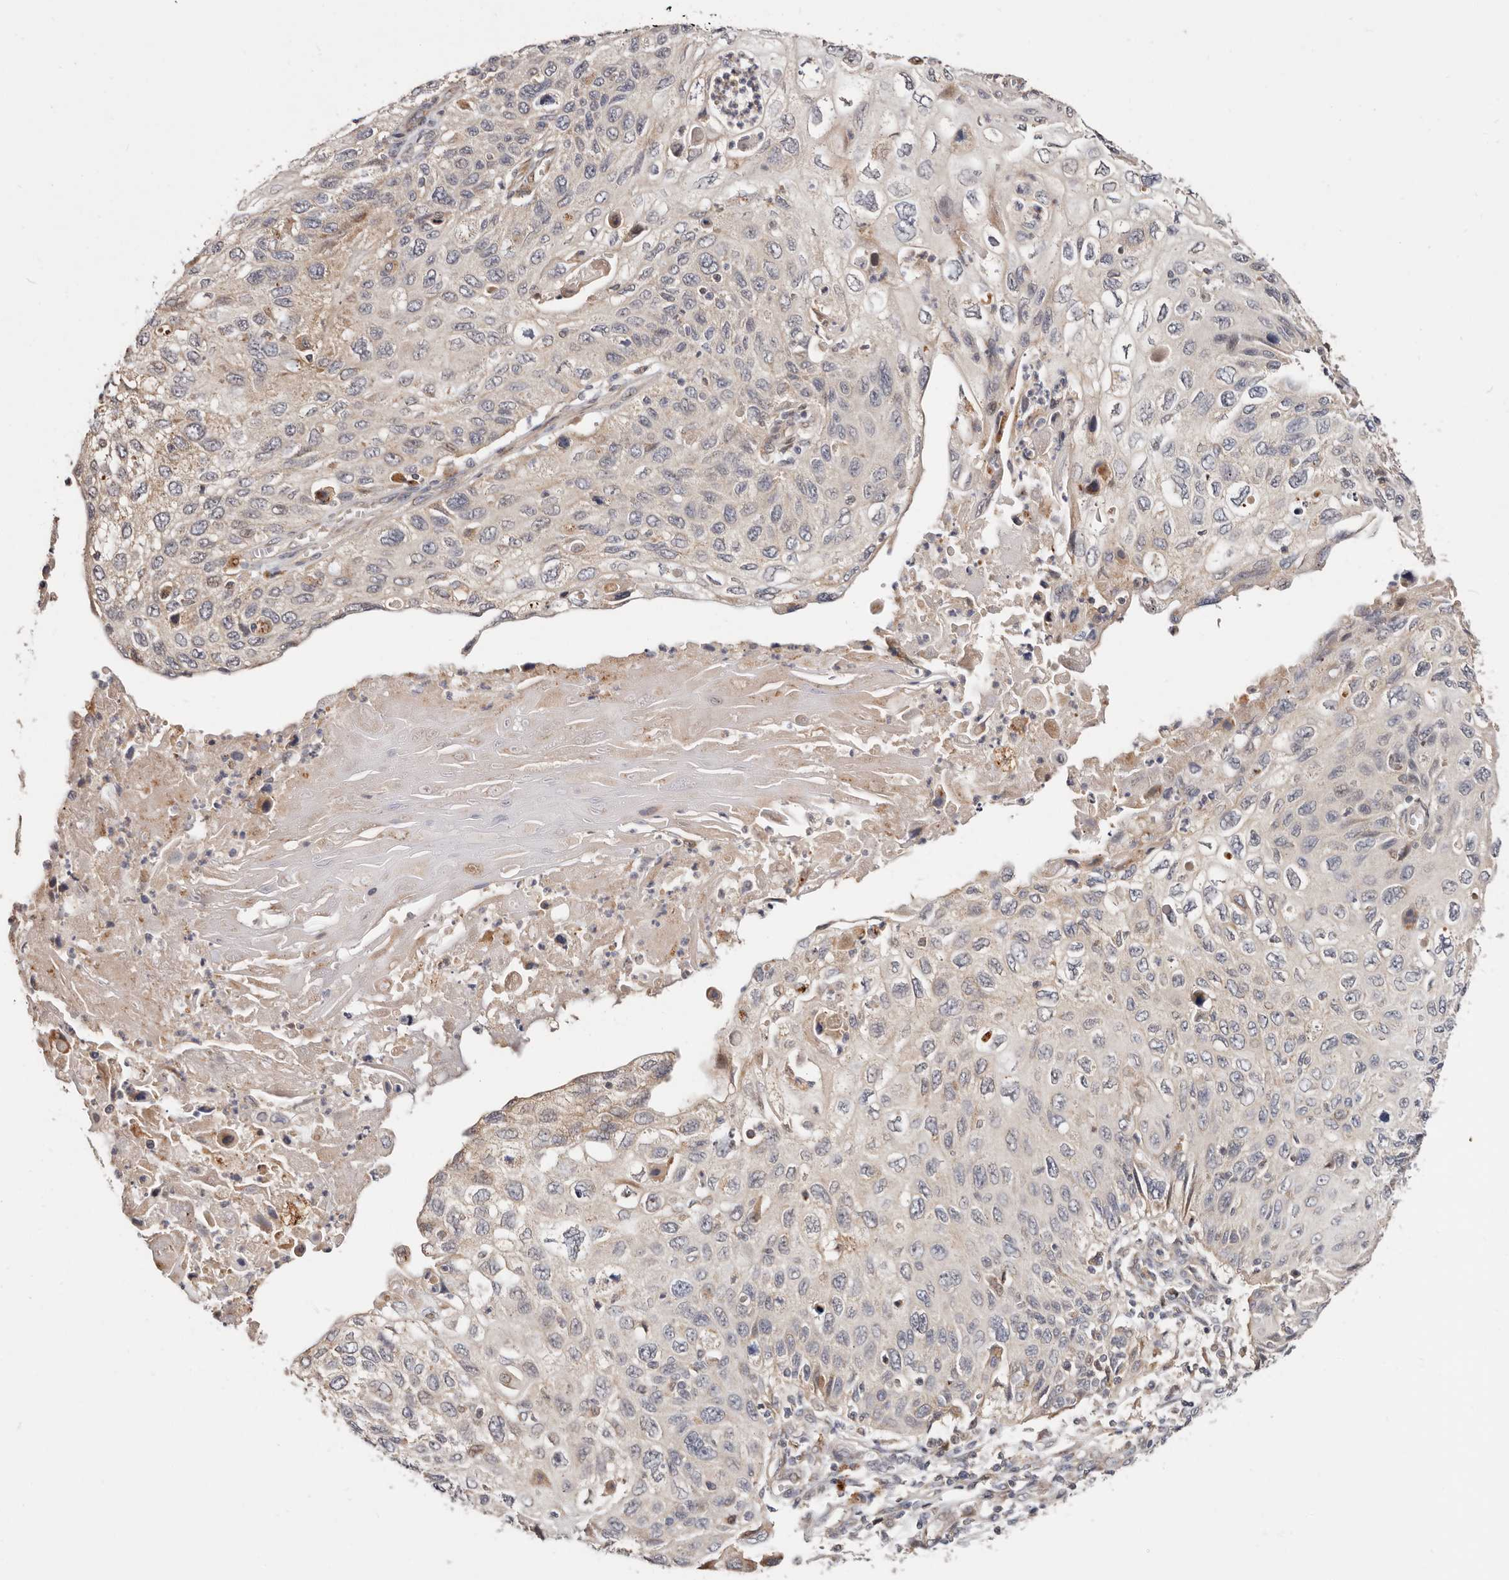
{"staining": {"intensity": "negative", "quantity": "none", "location": "none"}, "tissue": "cervical cancer", "cell_type": "Tumor cells", "image_type": "cancer", "snomed": [{"axis": "morphology", "description": "Squamous cell carcinoma, NOS"}, {"axis": "topography", "description": "Cervix"}], "caption": "There is no significant positivity in tumor cells of cervical squamous cell carcinoma. The staining is performed using DAB brown chromogen with nuclei counter-stained in using hematoxylin.", "gene": "USP33", "patient": {"sex": "female", "age": 70}}